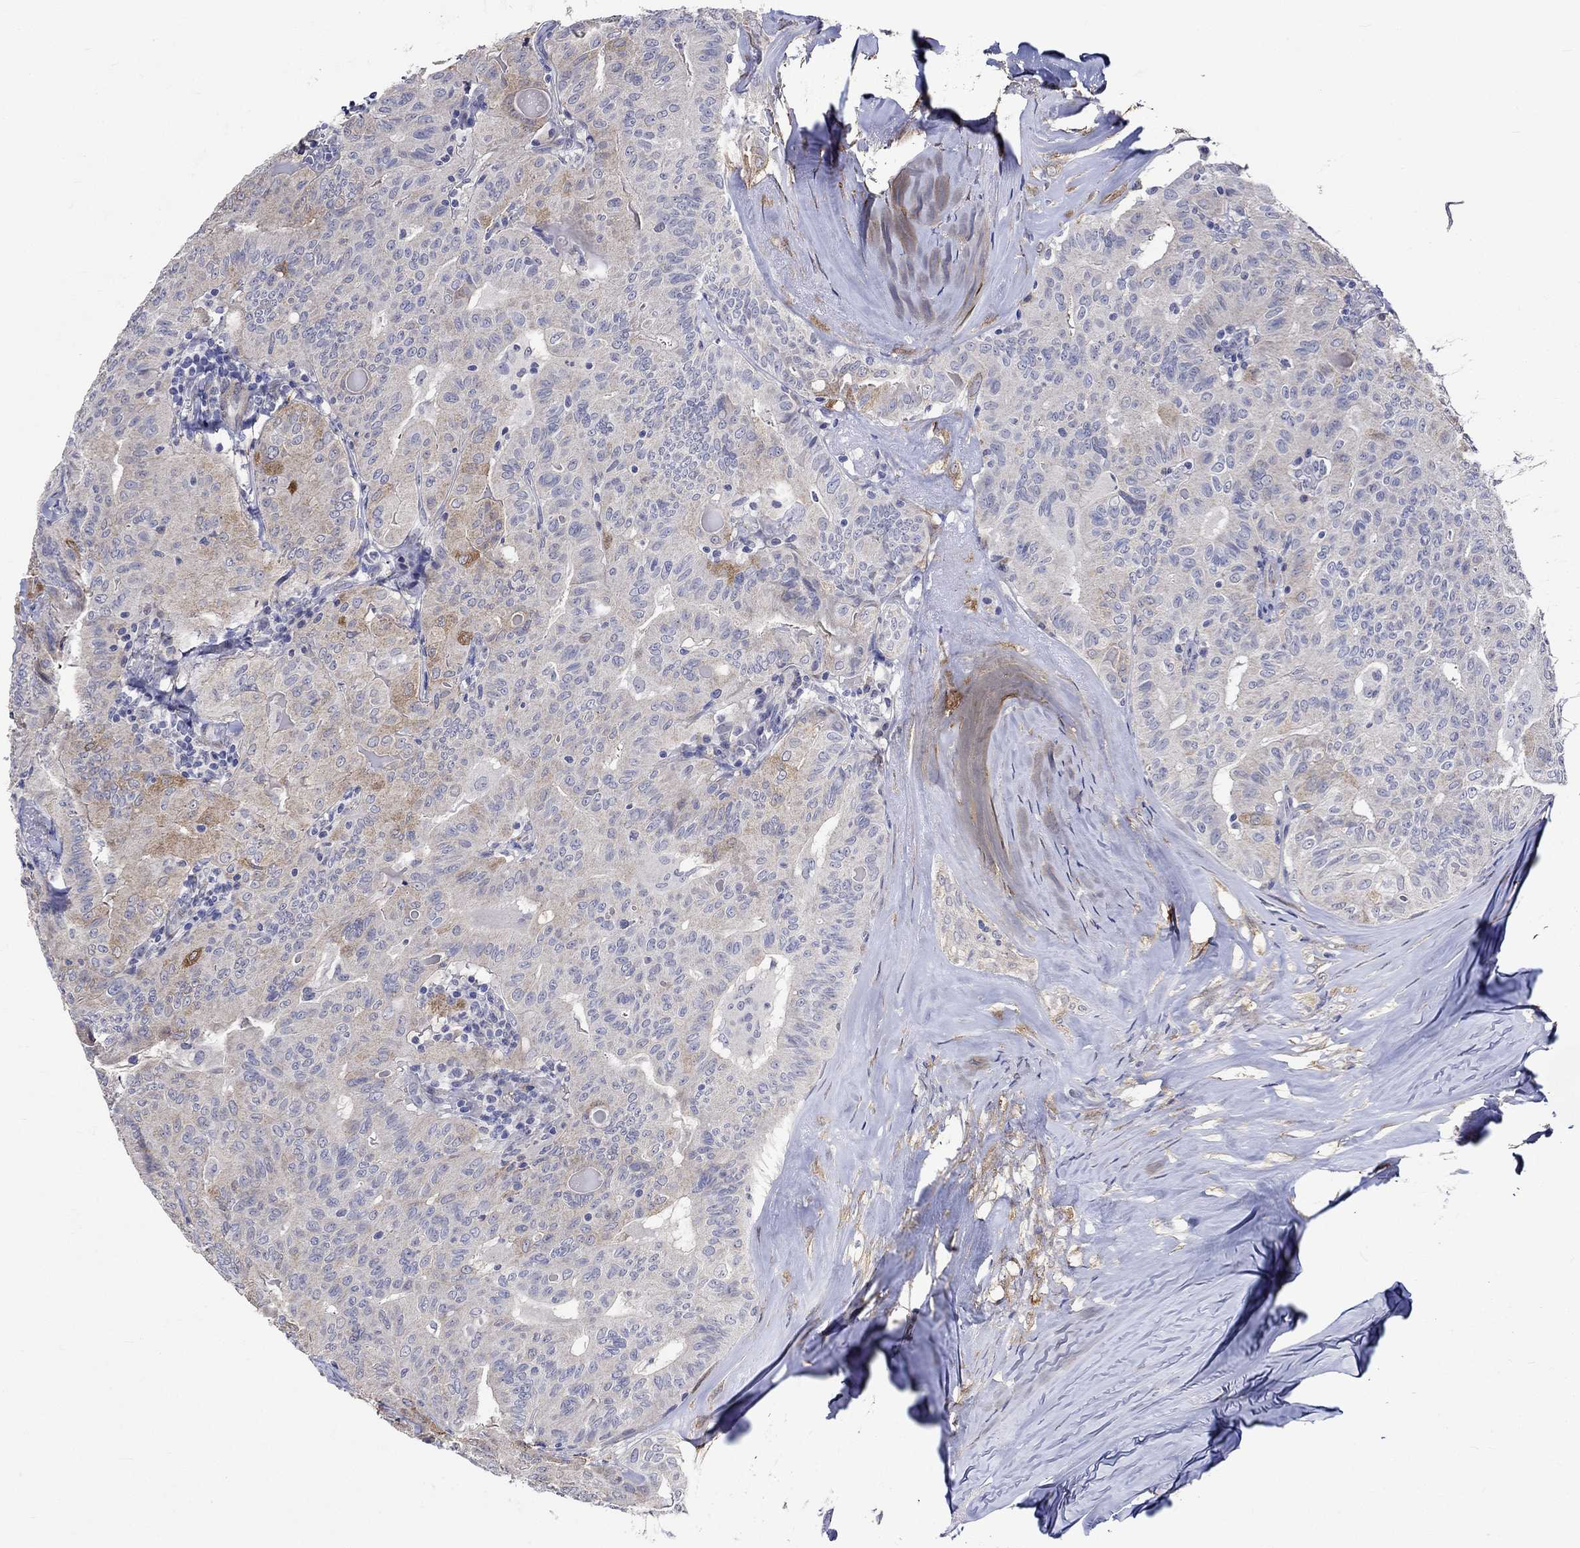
{"staining": {"intensity": "moderate", "quantity": "<25%", "location": "cytoplasmic/membranous"}, "tissue": "thyroid cancer", "cell_type": "Tumor cells", "image_type": "cancer", "snomed": [{"axis": "morphology", "description": "Papillary adenocarcinoma, NOS"}, {"axis": "topography", "description": "Thyroid gland"}], "caption": "IHC staining of thyroid cancer, which exhibits low levels of moderate cytoplasmic/membranous staining in approximately <25% of tumor cells indicating moderate cytoplasmic/membranous protein positivity. The staining was performed using DAB (3,3'-diaminobenzidine) (brown) for protein detection and nuclei were counterstained in hematoxylin (blue).", "gene": "CRYAB", "patient": {"sex": "female", "age": 68}}